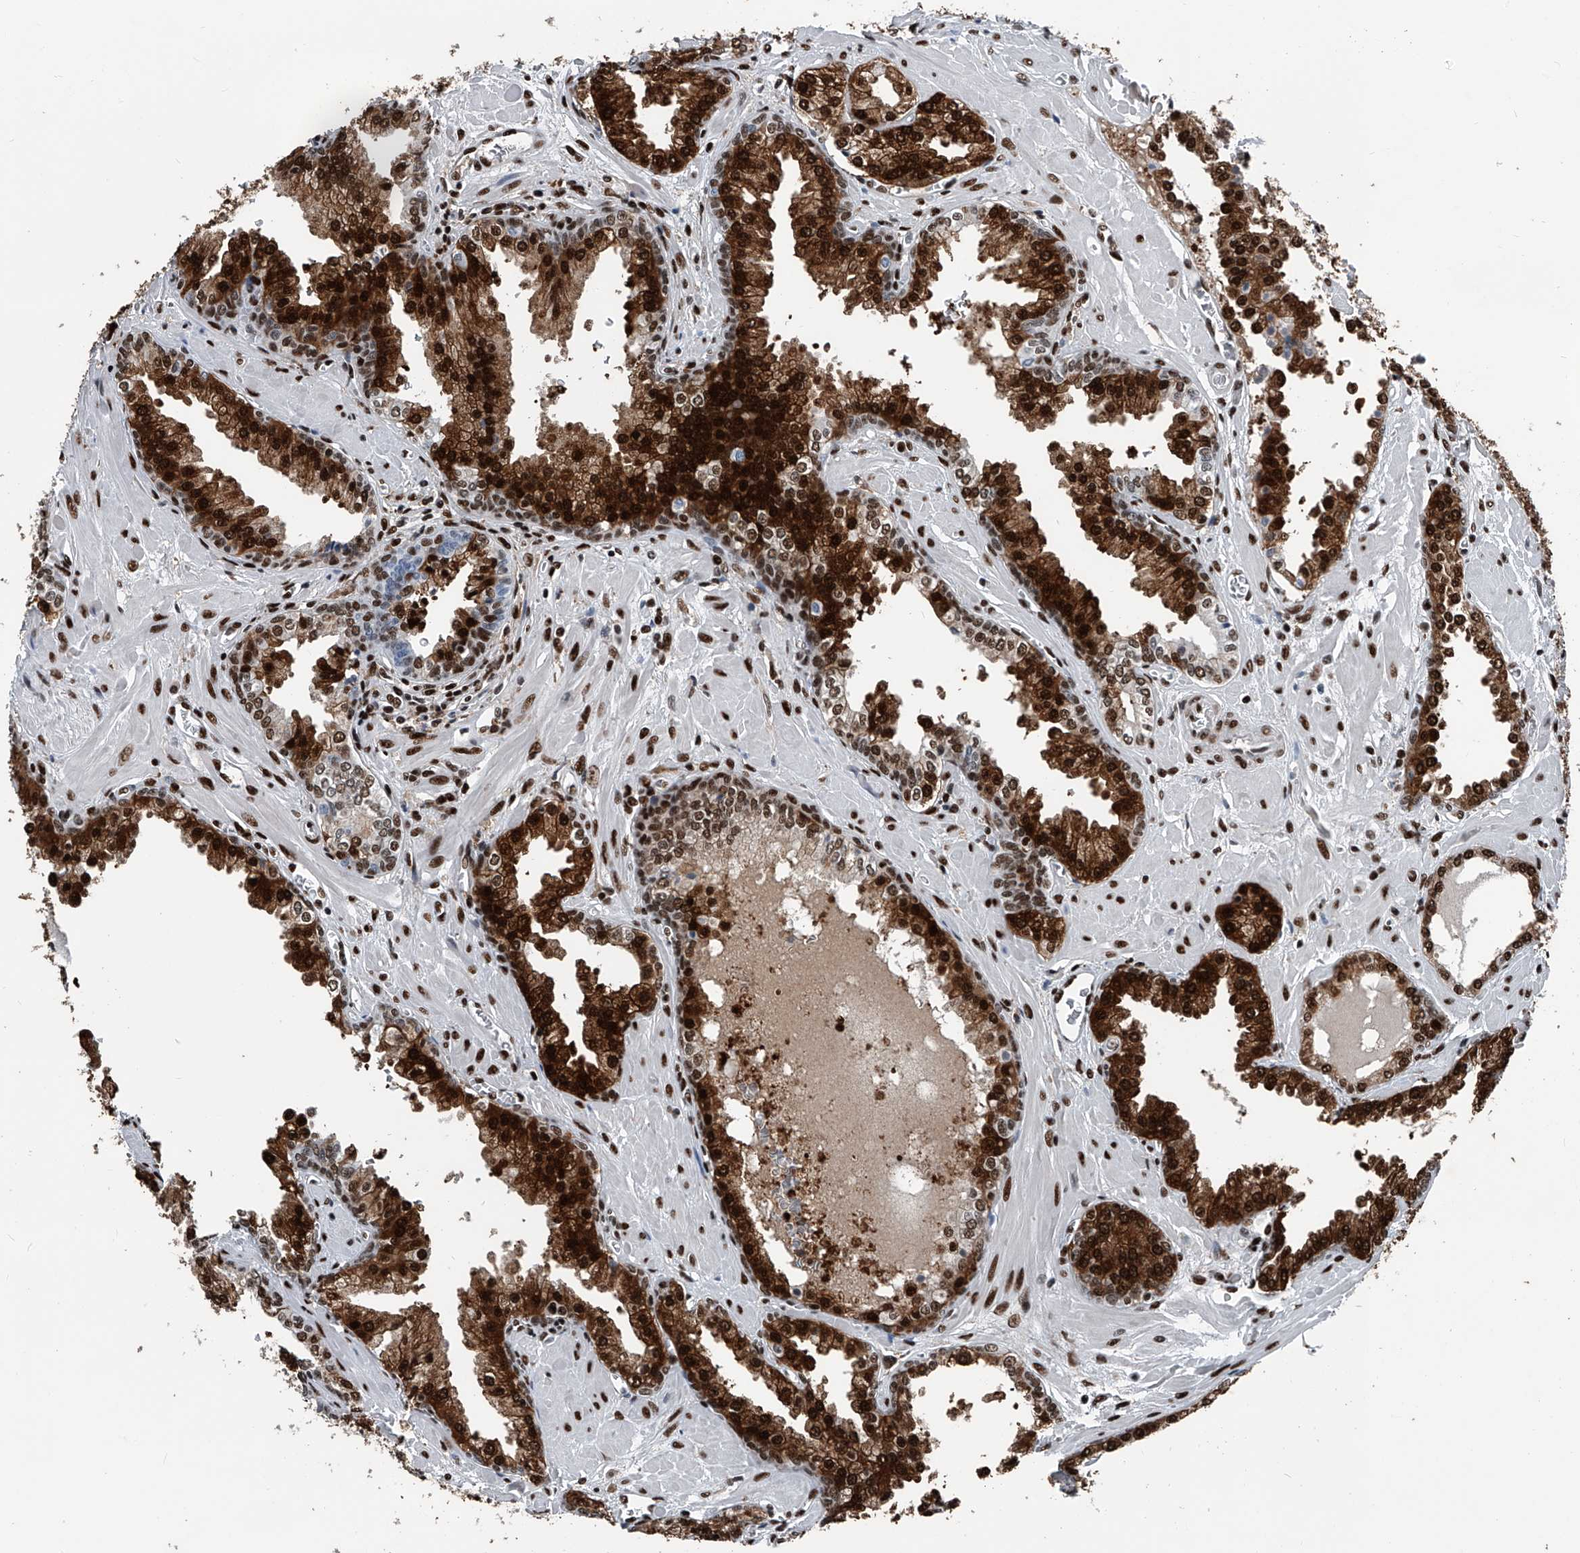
{"staining": {"intensity": "strong", "quantity": ">75%", "location": "cytoplasmic/membranous,nuclear"}, "tissue": "prostate cancer", "cell_type": "Tumor cells", "image_type": "cancer", "snomed": [{"axis": "morphology", "description": "Adenocarcinoma, Low grade"}, {"axis": "topography", "description": "Prostate"}], "caption": "Tumor cells reveal strong cytoplasmic/membranous and nuclear expression in about >75% of cells in prostate low-grade adenocarcinoma.", "gene": "FKBP5", "patient": {"sex": "male", "age": 67}}